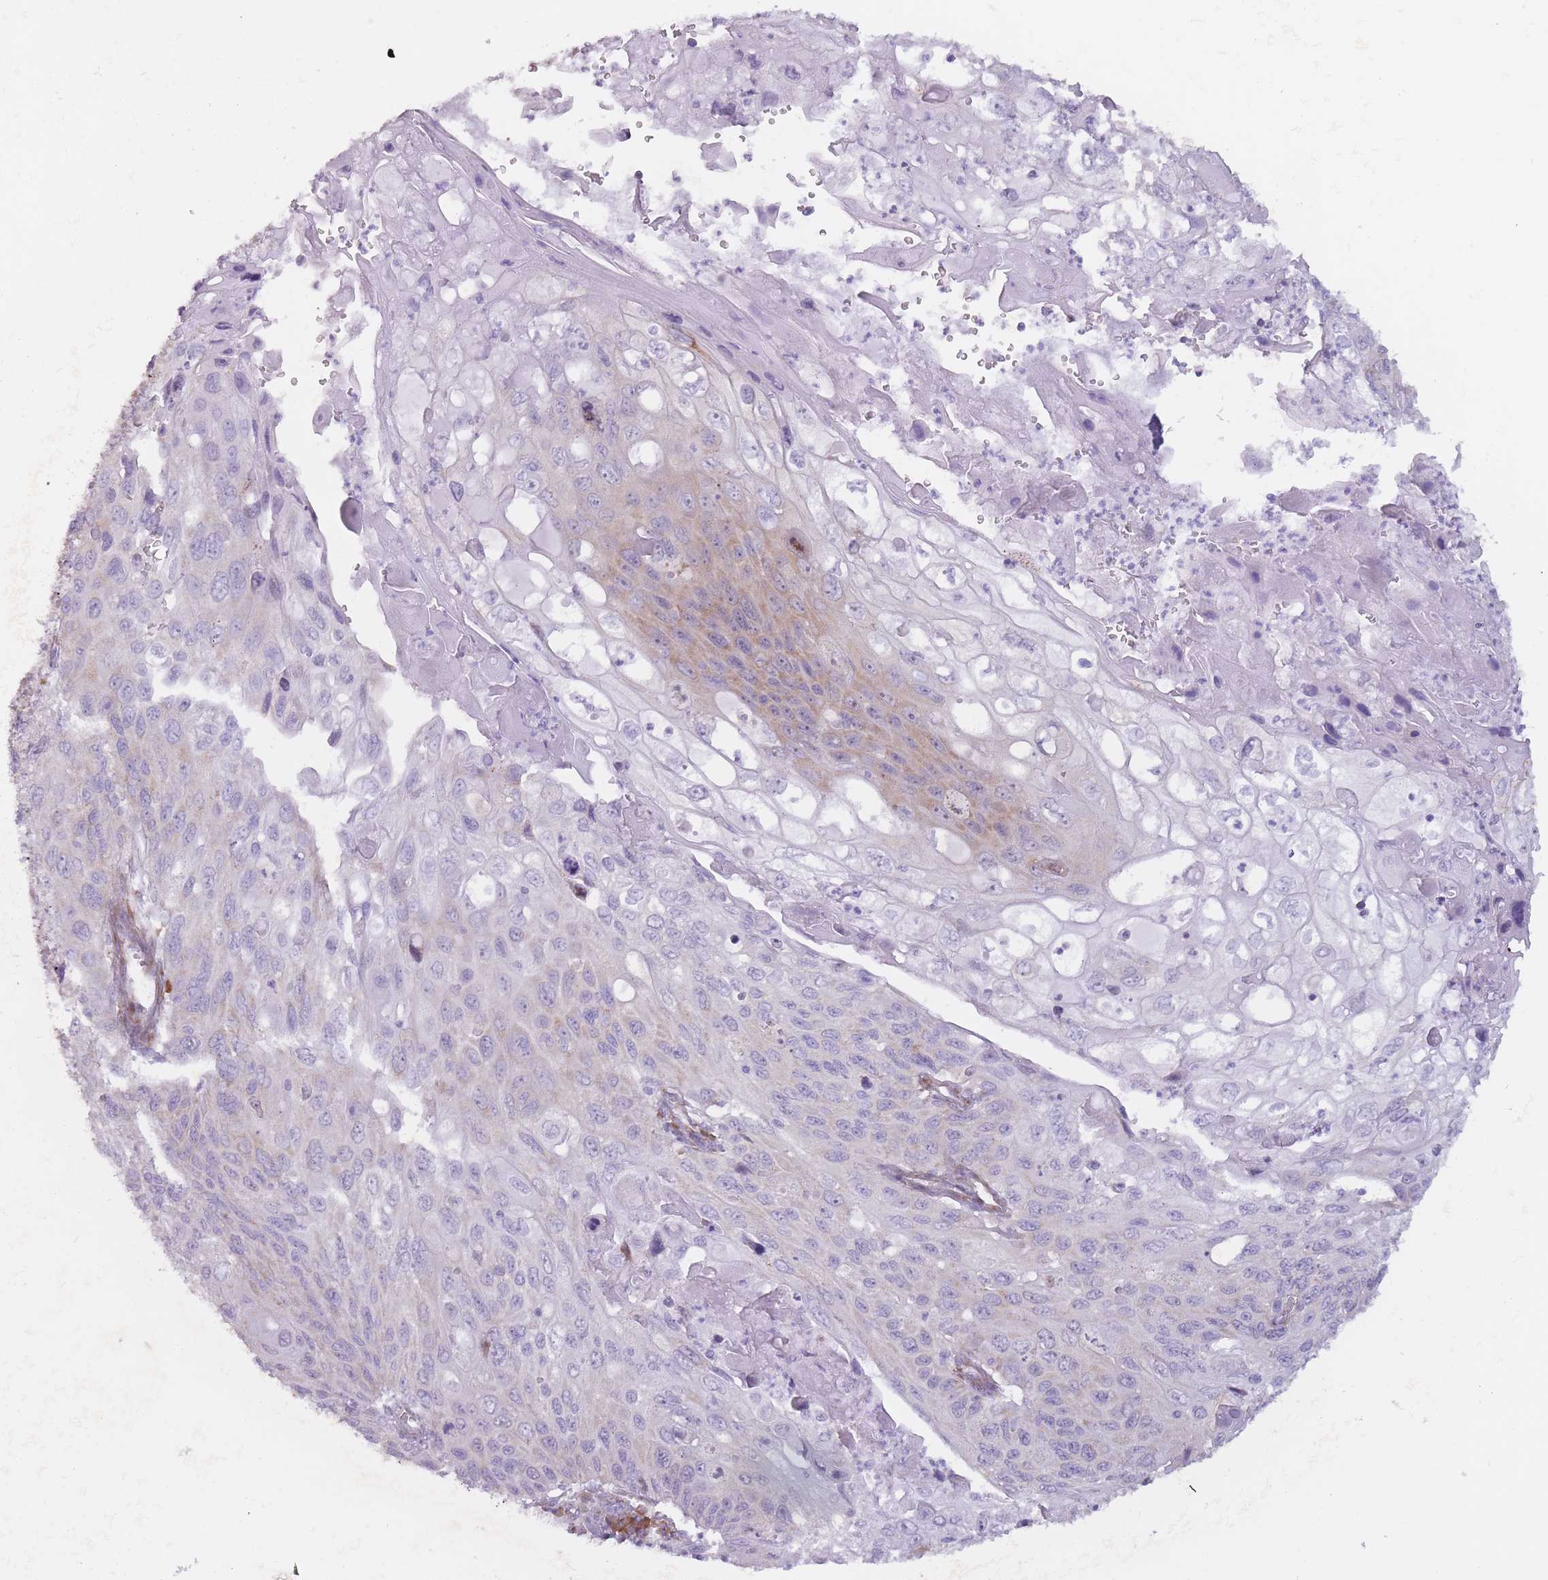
{"staining": {"intensity": "weak", "quantity": "<25%", "location": "cytoplasmic/membranous"}, "tissue": "cervical cancer", "cell_type": "Tumor cells", "image_type": "cancer", "snomed": [{"axis": "morphology", "description": "Squamous cell carcinoma, NOS"}, {"axis": "topography", "description": "Cervix"}], "caption": "Cervical cancer (squamous cell carcinoma) was stained to show a protein in brown. There is no significant staining in tumor cells.", "gene": "RPL18", "patient": {"sex": "female", "age": 70}}